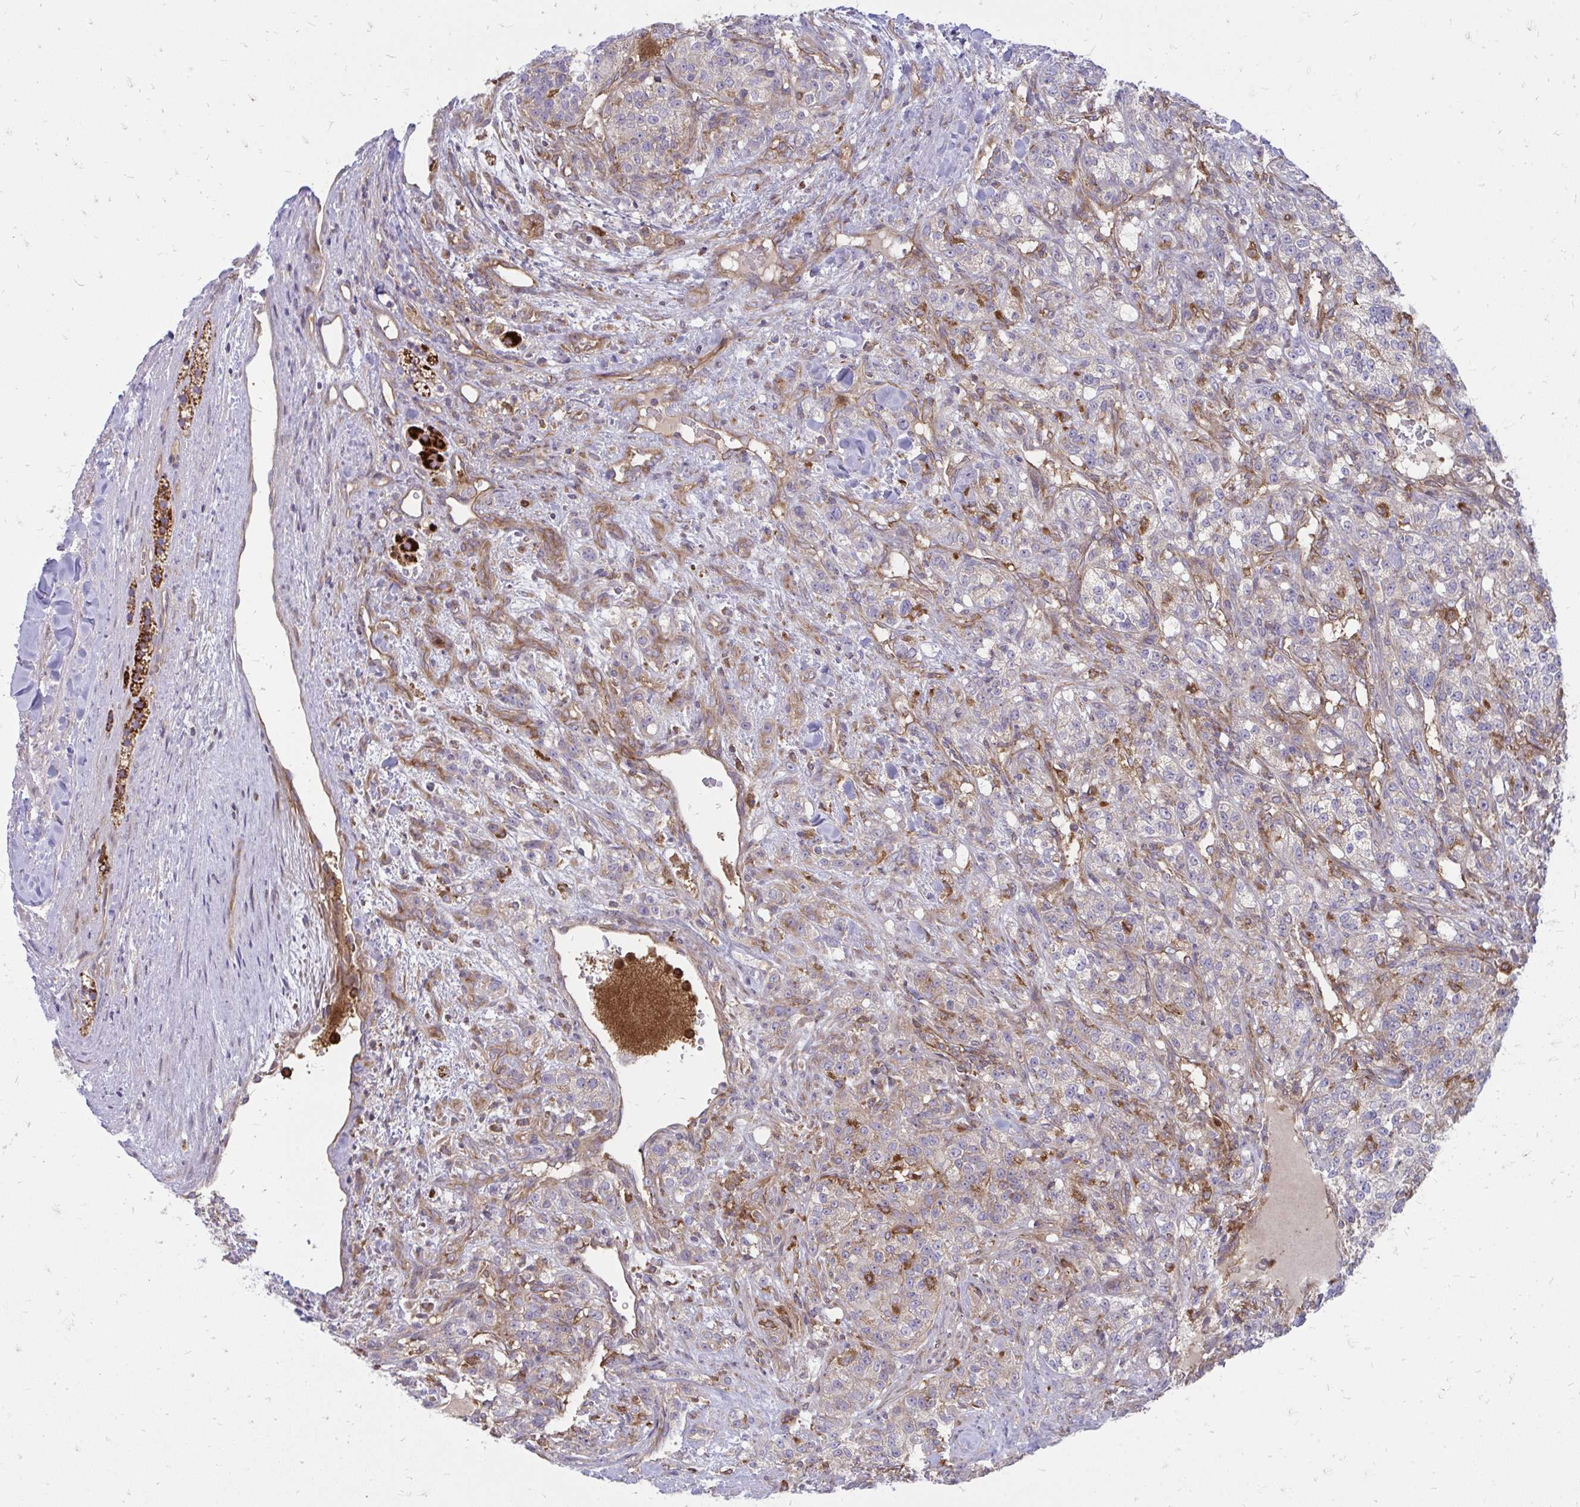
{"staining": {"intensity": "weak", "quantity": "<25%", "location": "cytoplasmic/membranous"}, "tissue": "renal cancer", "cell_type": "Tumor cells", "image_type": "cancer", "snomed": [{"axis": "morphology", "description": "Adenocarcinoma, NOS"}, {"axis": "topography", "description": "Kidney"}], "caption": "The immunohistochemistry (IHC) micrograph has no significant staining in tumor cells of renal cancer (adenocarcinoma) tissue. (DAB (3,3'-diaminobenzidine) immunohistochemistry, high magnification).", "gene": "ASAP1", "patient": {"sex": "female", "age": 63}}